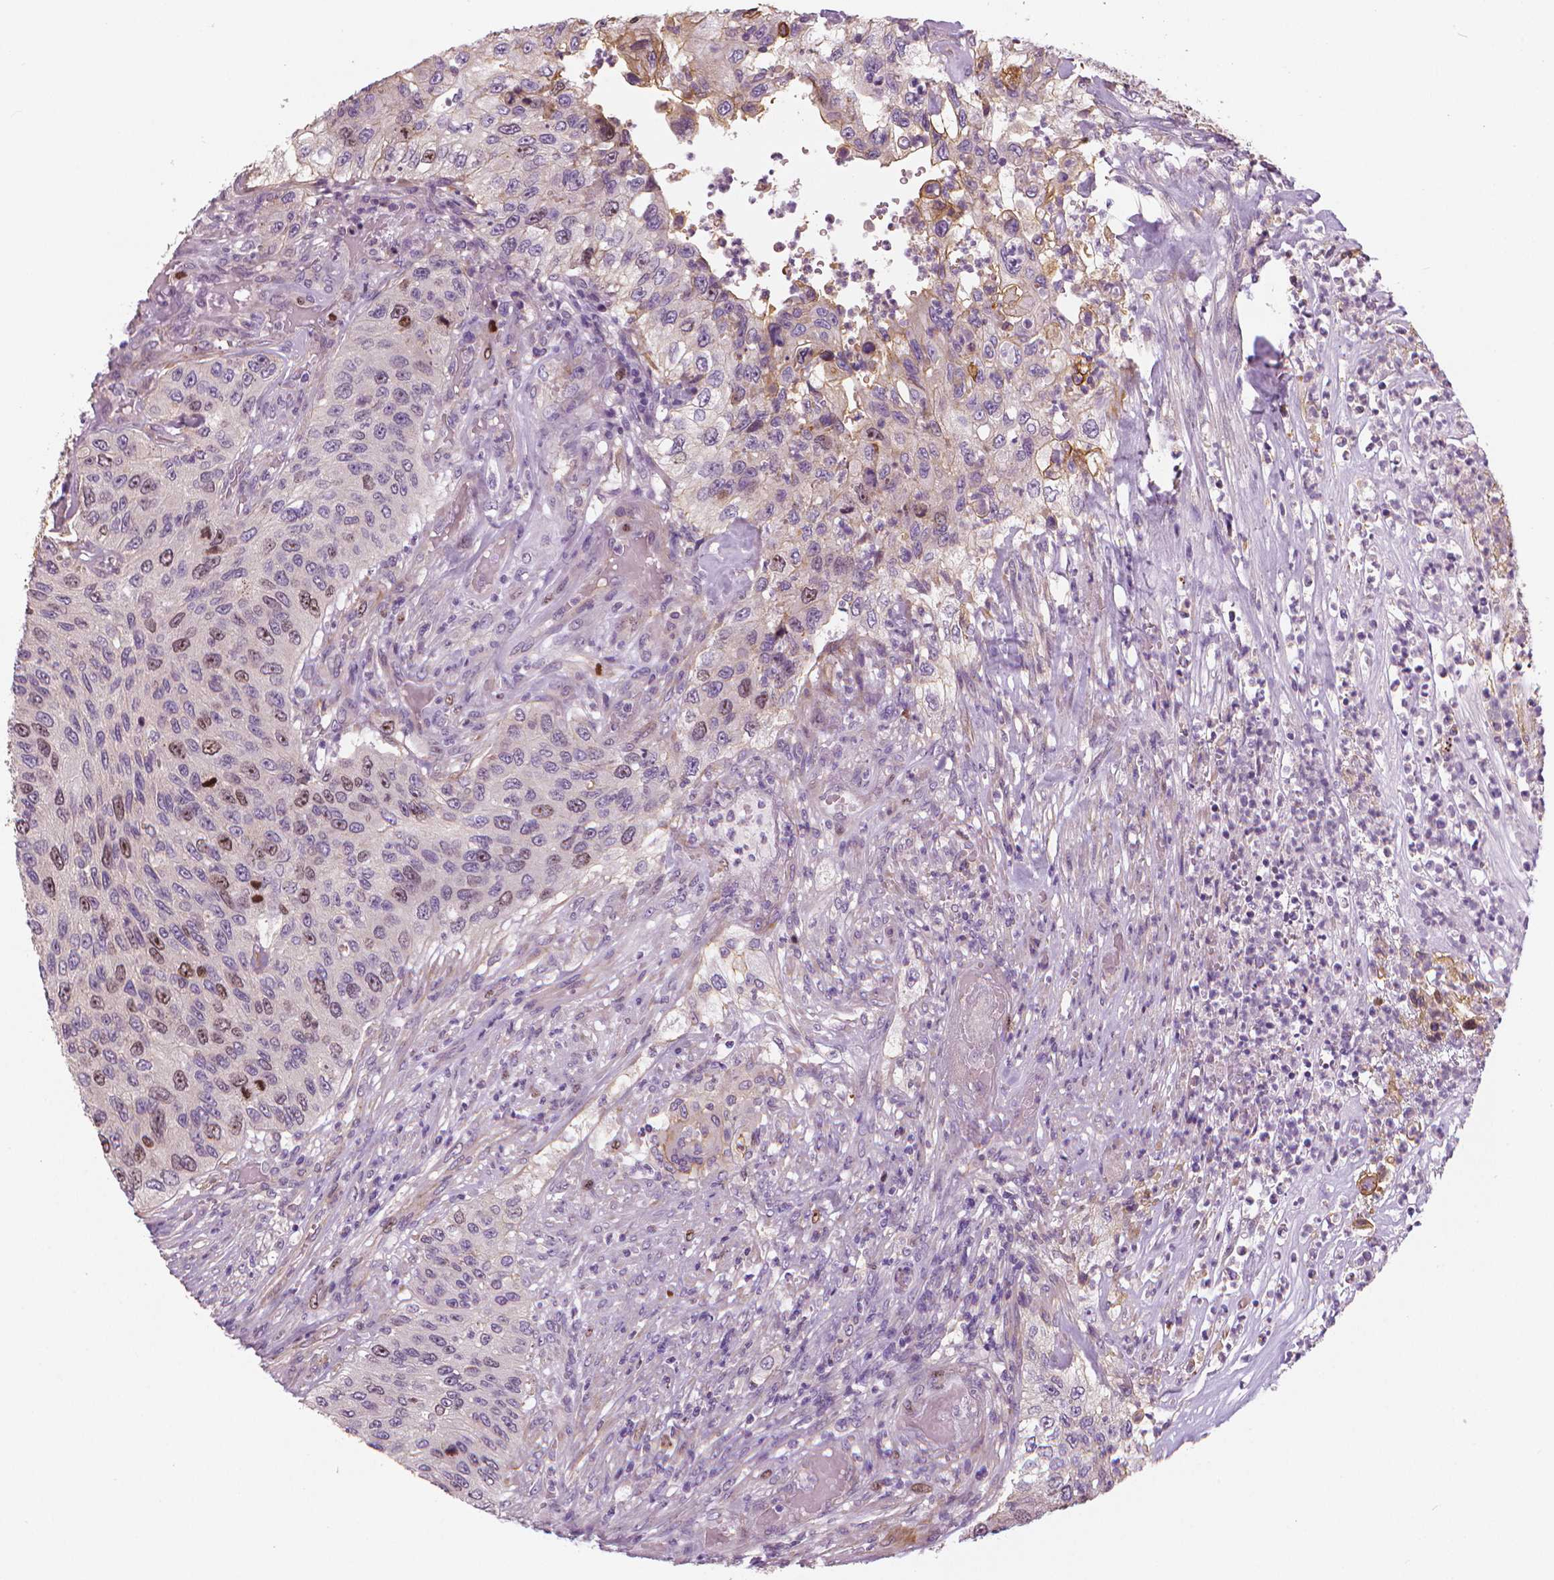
{"staining": {"intensity": "moderate", "quantity": "<25%", "location": "nuclear"}, "tissue": "urothelial cancer", "cell_type": "Tumor cells", "image_type": "cancer", "snomed": [{"axis": "morphology", "description": "Urothelial carcinoma, High grade"}, {"axis": "topography", "description": "Urinary bladder"}], "caption": "This is a photomicrograph of immunohistochemistry staining of urothelial cancer, which shows moderate expression in the nuclear of tumor cells.", "gene": "MKI67", "patient": {"sex": "female", "age": 60}}